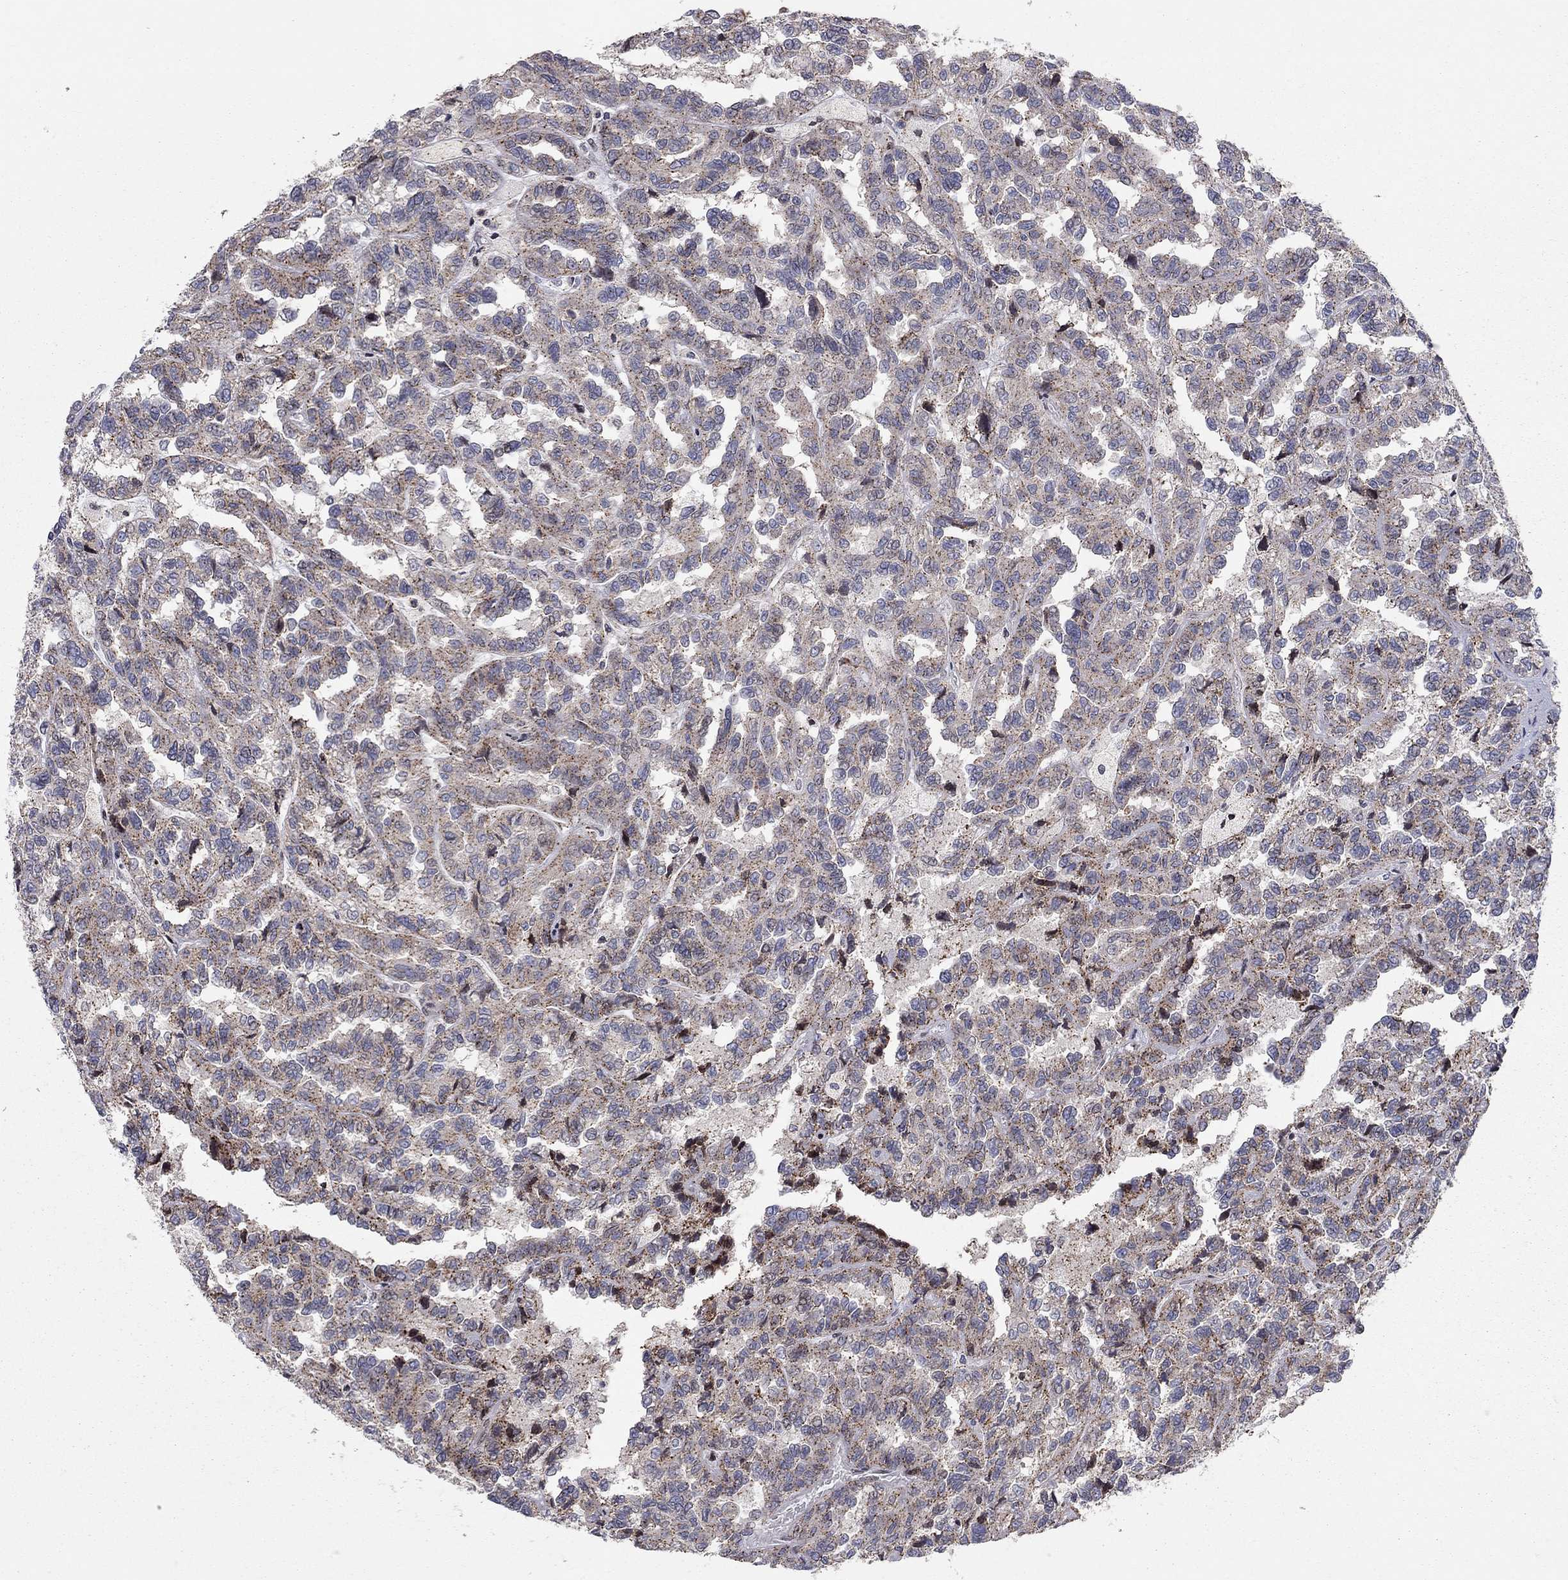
{"staining": {"intensity": "moderate", "quantity": ">75%", "location": "cytoplasmic/membranous"}, "tissue": "renal cancer", "cell_type": "Tumor cells", "image_type": "cancer", "snomed": [{"axis": "morphology", "description": "Adenocarcinoma, NOS"}, {"axis": "topography", "description": "Kidney"}], "caption": "The image displays staining of renal cancer (adenocarcinoma), revealing moderate cytoplasmic/membranous protein expression (brown color) within tumor cells. (DAB (3,3'-diaminobenzidine) = brown stain, brightfield microscopy at high magnification).", "gene": "ERN2", "patient": {"sex": "male", "age": 79}}